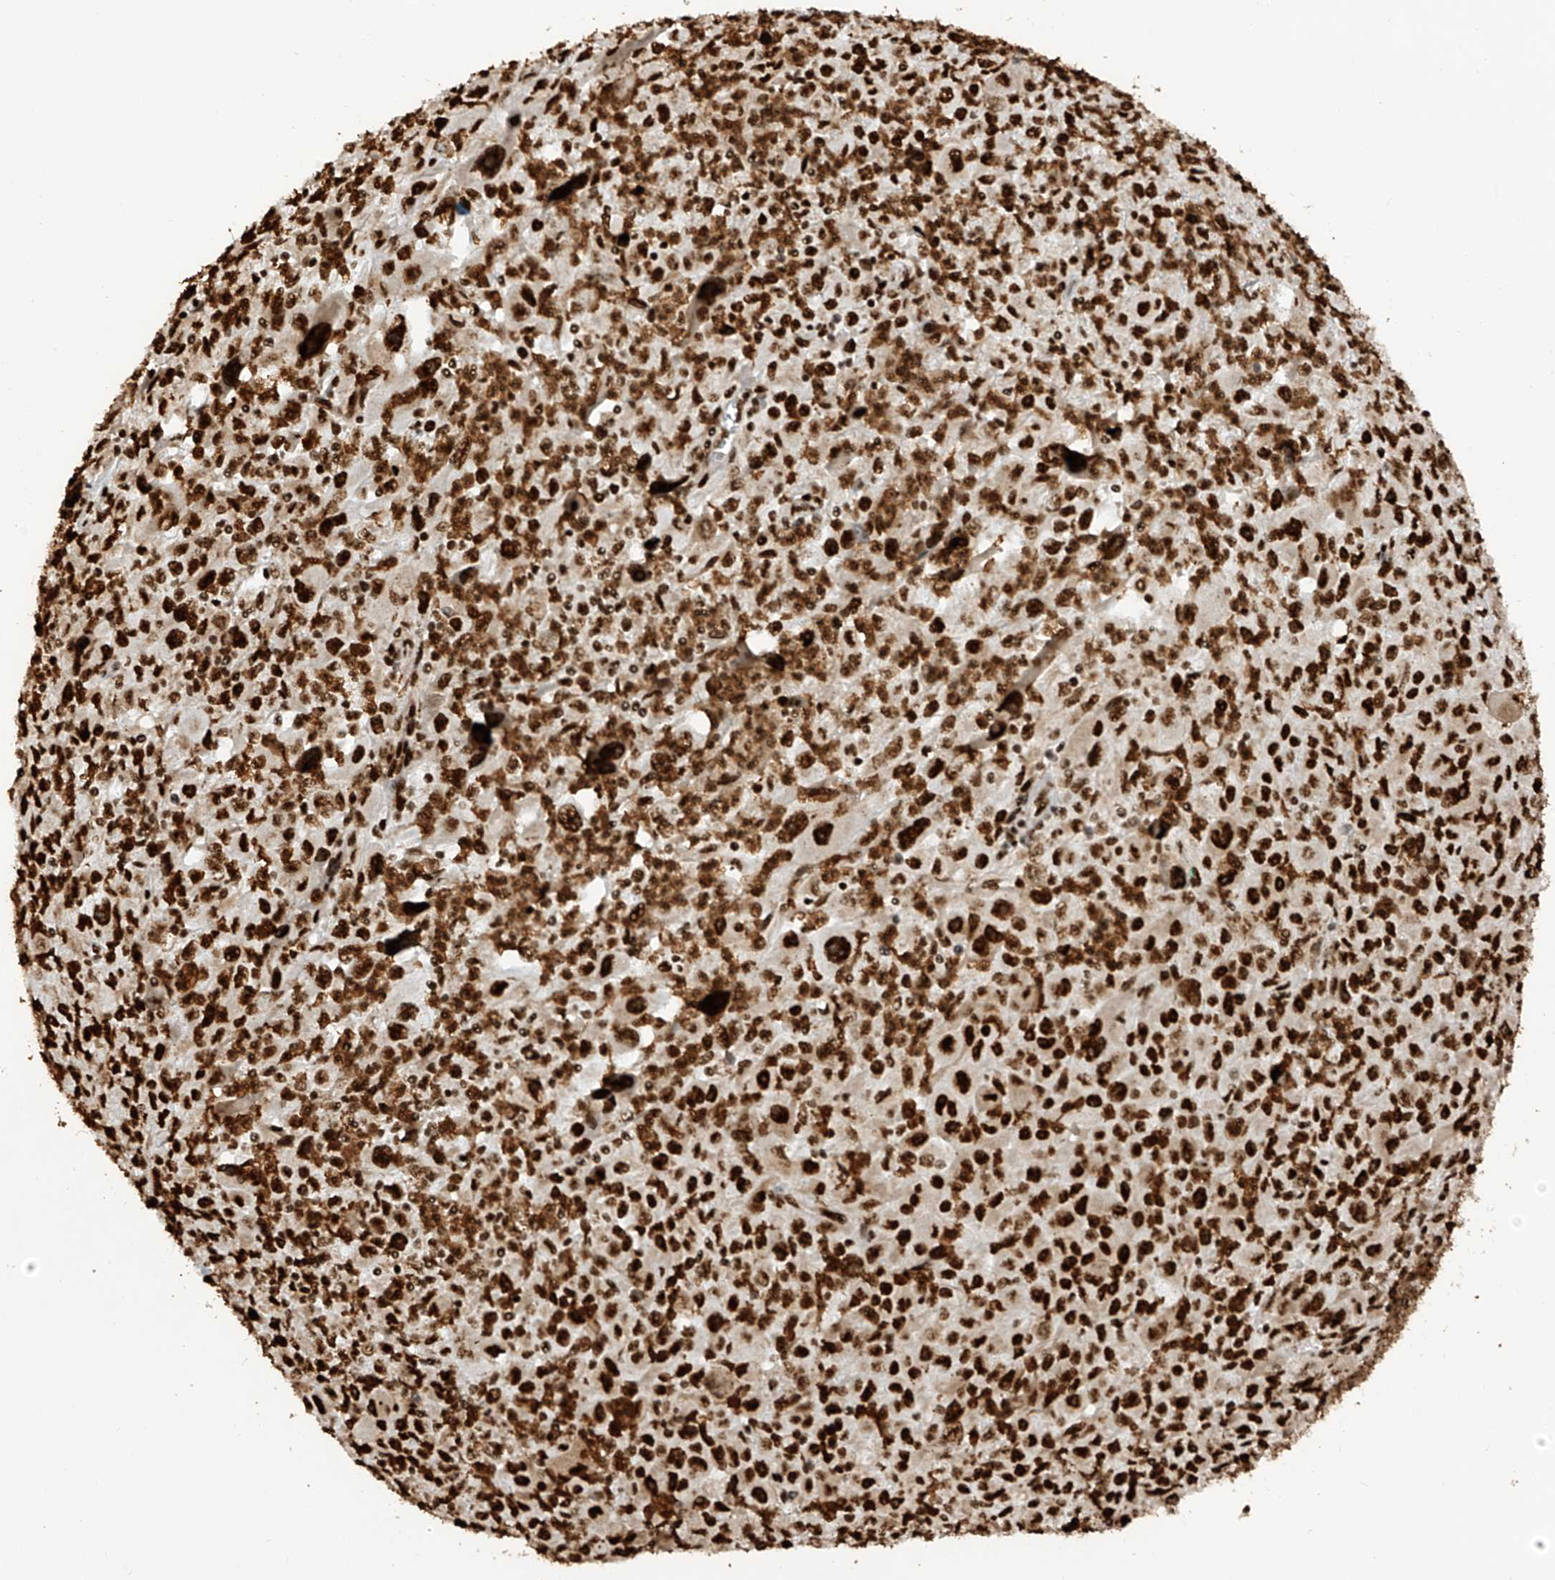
{"staining": {"intensity": "strong", "quantity": ">75%", "location": "nuclear"}, "tissue": "melanoma", "cell_type": "Tumor cells", "image_type": "cancer", "snomed": [{"axis": "morphology", "description": "Malignant melanoma, Metastatic site"}, {"axis": "topography", "description": "Skin"}], "caption": "Protein expression analysis of human melanoma reveals strong nuclear staining in approximately >75% of tumor cells.", "gene": "LBH", "patient": {"sex": "female", "age": 56}}